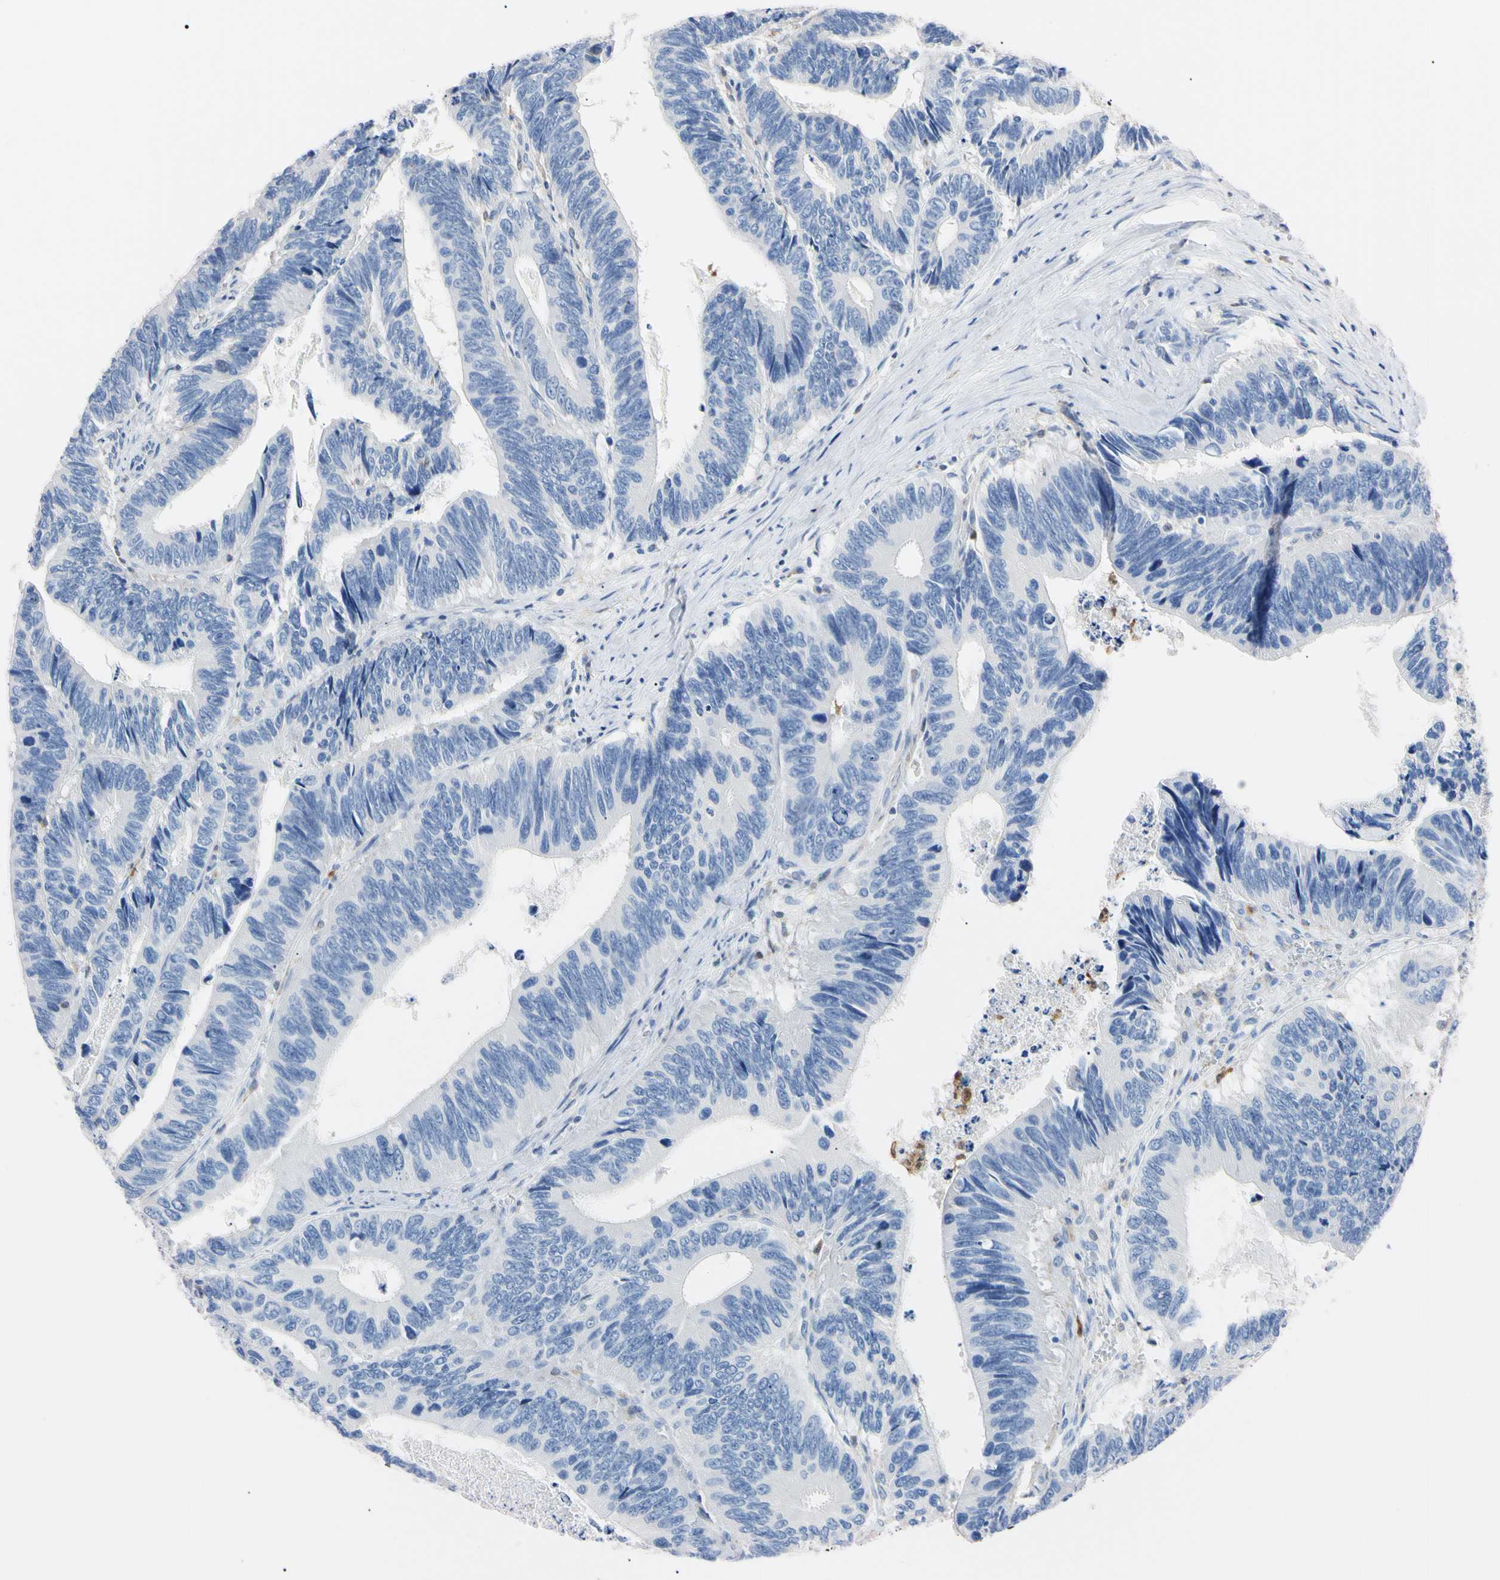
{"staining": {"intensity": "negative", "quantity": "none", "location": "none"}, "tissue": "colorectal cancer", "cell_type": "Tumor cells", "image_type": "cancer", "snomed": [{"axis": "morphology", "description": "Adenocarcinoma, NOS"}, {"axis": "topography", "description": "Colon"}], "caption": "Tumor cells show no significant protein staining in colorectal cancer.", "gene": "NCF4", "patient": {"sex": "male", "age": 72}}